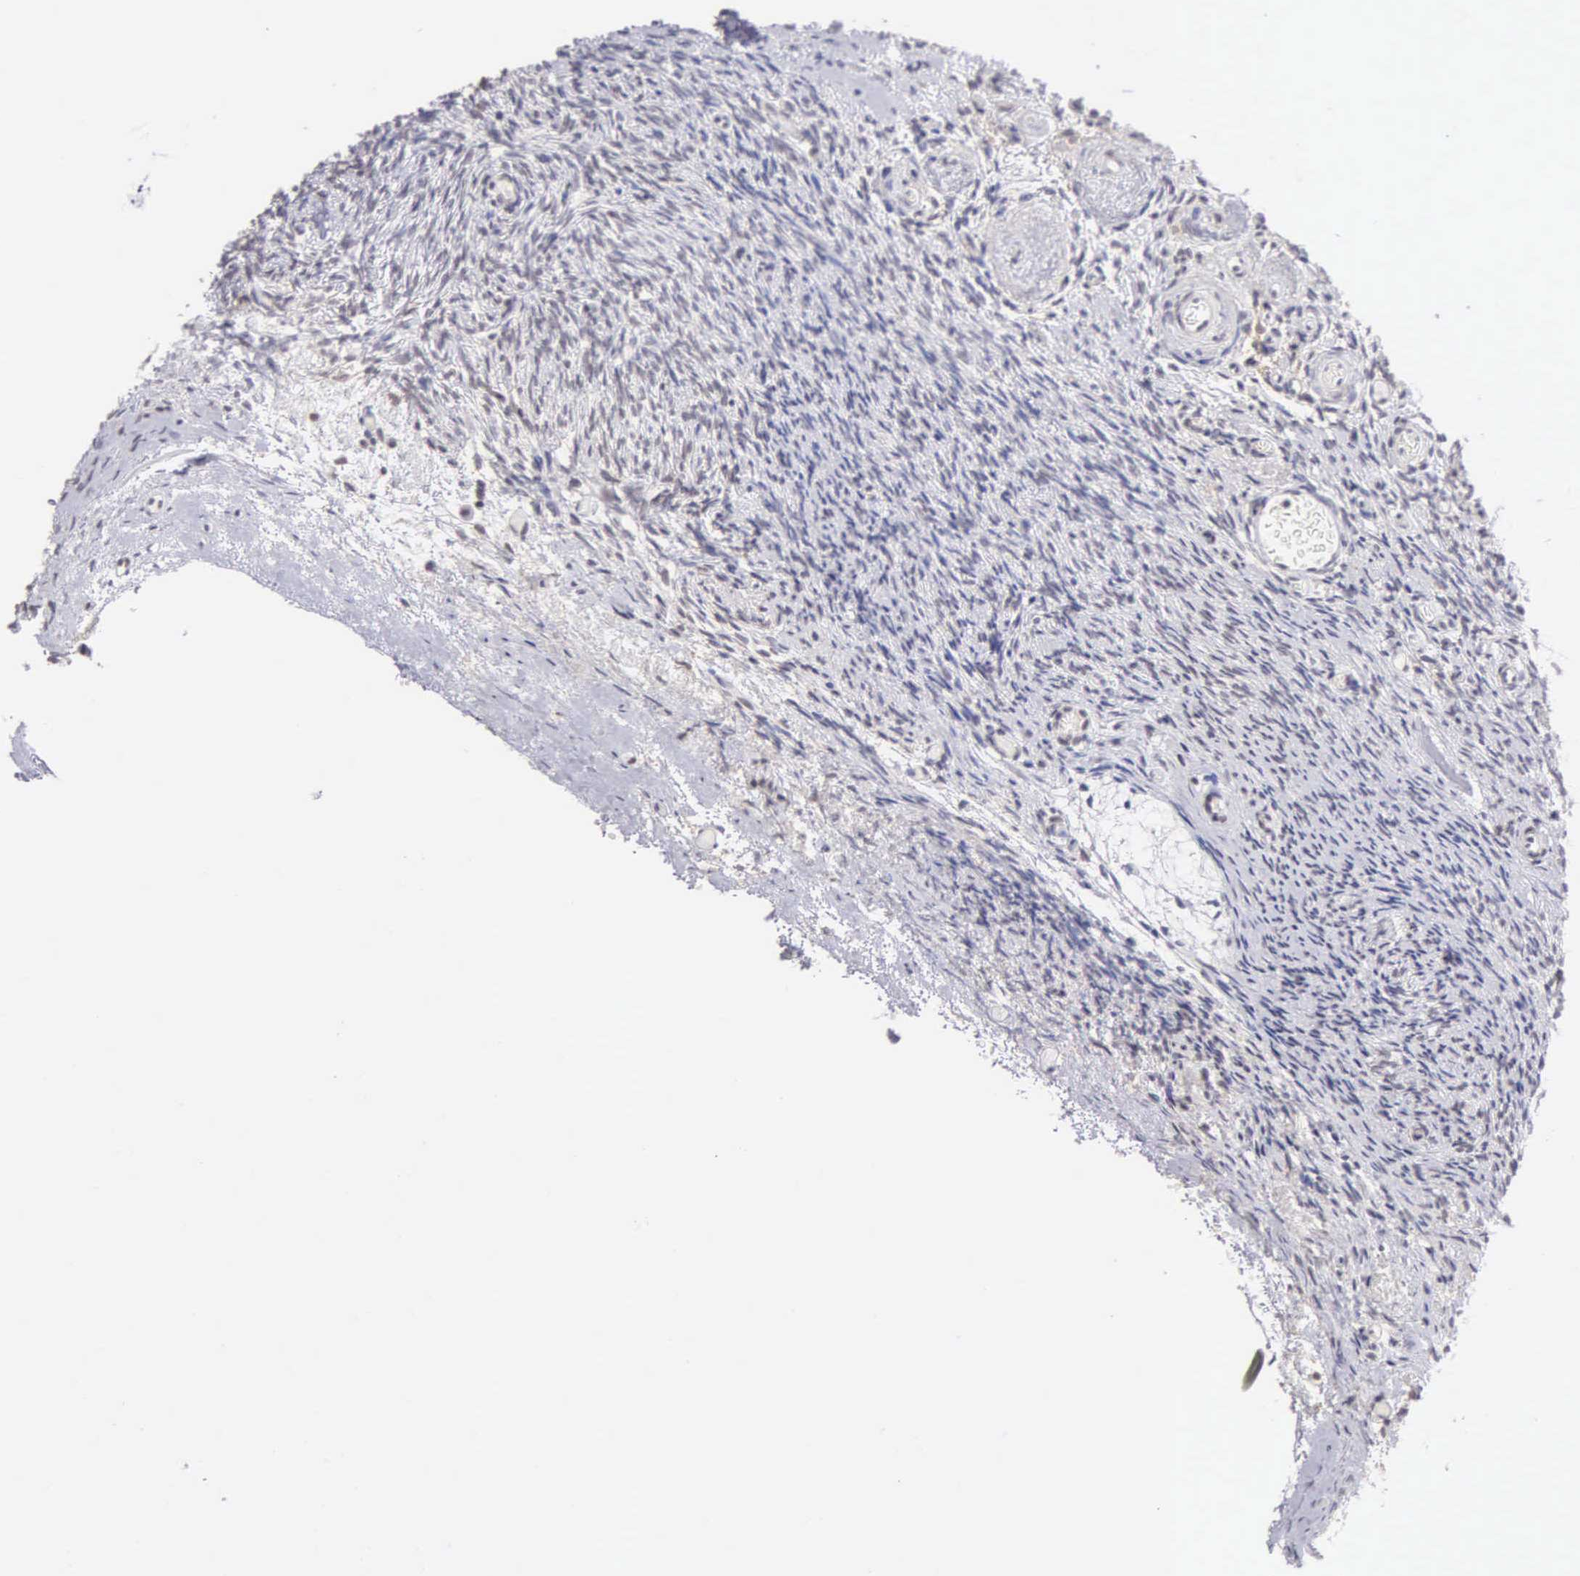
{"staining": {"intensity": "negative", "quantity": "none", "location": "none"}, "tissue": "ovary", "cell_type": "Ovarian stroma cells", "image_type": "normal", "snomed": [{"axis": "morphology", "description": "Normal tissue, NOS"}, {"axis": "topography", "description": "Ovary"}], "caption": "Ovarian stroma cells are negative for protein expression in normal human ovary. (DAB (3,3'-diaminobenzidine) IHC with hematoxylin counter stain).", "gene": "BRD1", "patient": {"sex": "female", "age": 78}}